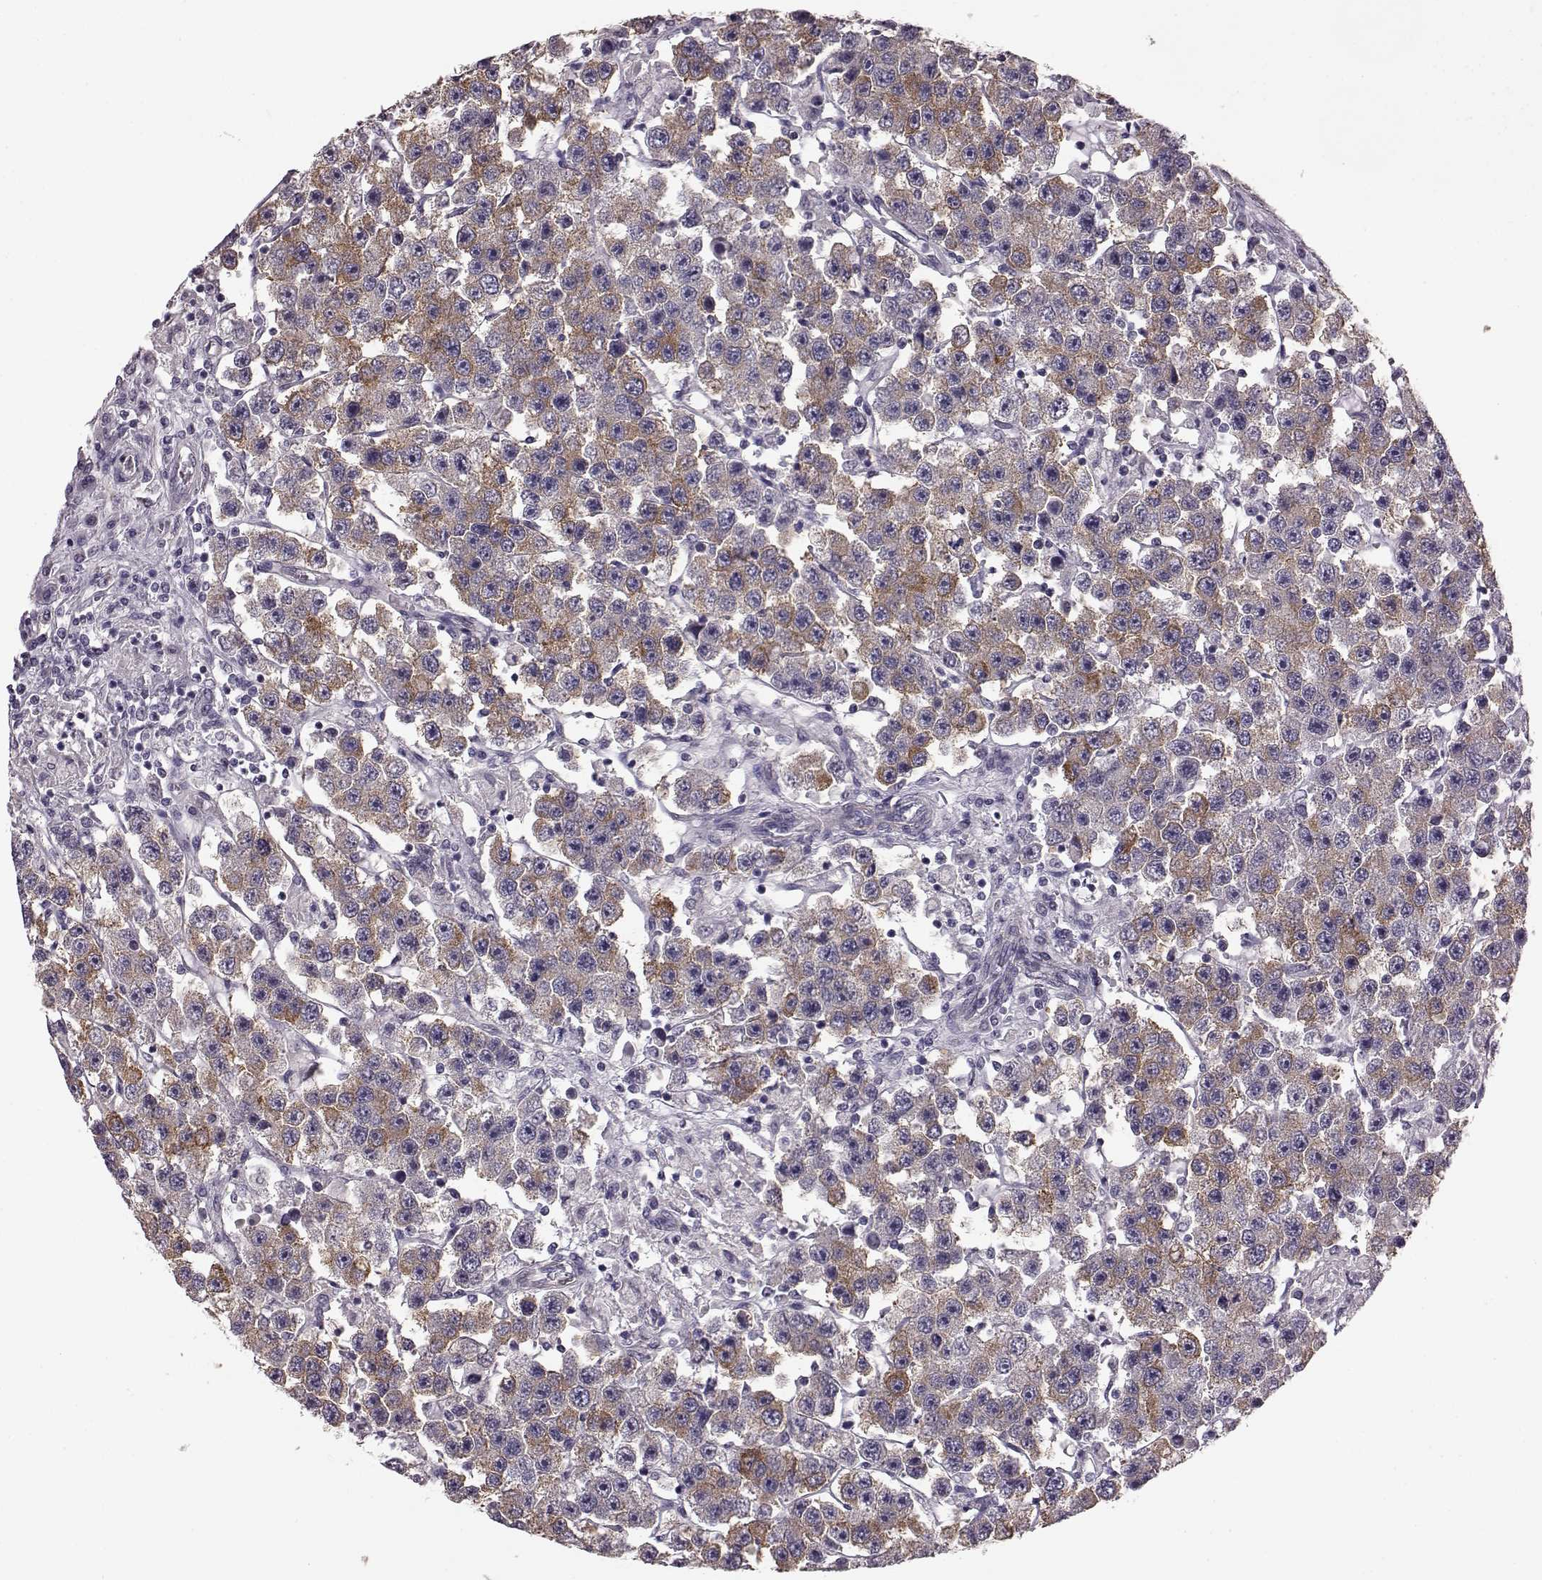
{"staining": {"intensity": "moderate", "quantity": "<25%", "location": "cytoplasmic/membranous"}, "tissue": "testis cancer", "cell_type": "Tumor cells", "image_type": "cancer", "snomed": [{"axis": "morphology", "description": "Seminoma, NOS"}, {"axis": "topography", "description": "Testis"}], "caption": "Brown immunohistochemical staining in testis cancer demonstrates moderate cytoplasmic/membranous staining in approximately <25% of tumor cells.", "gene": "GRK1", "patient": {"sex": "male", "age": 45}}